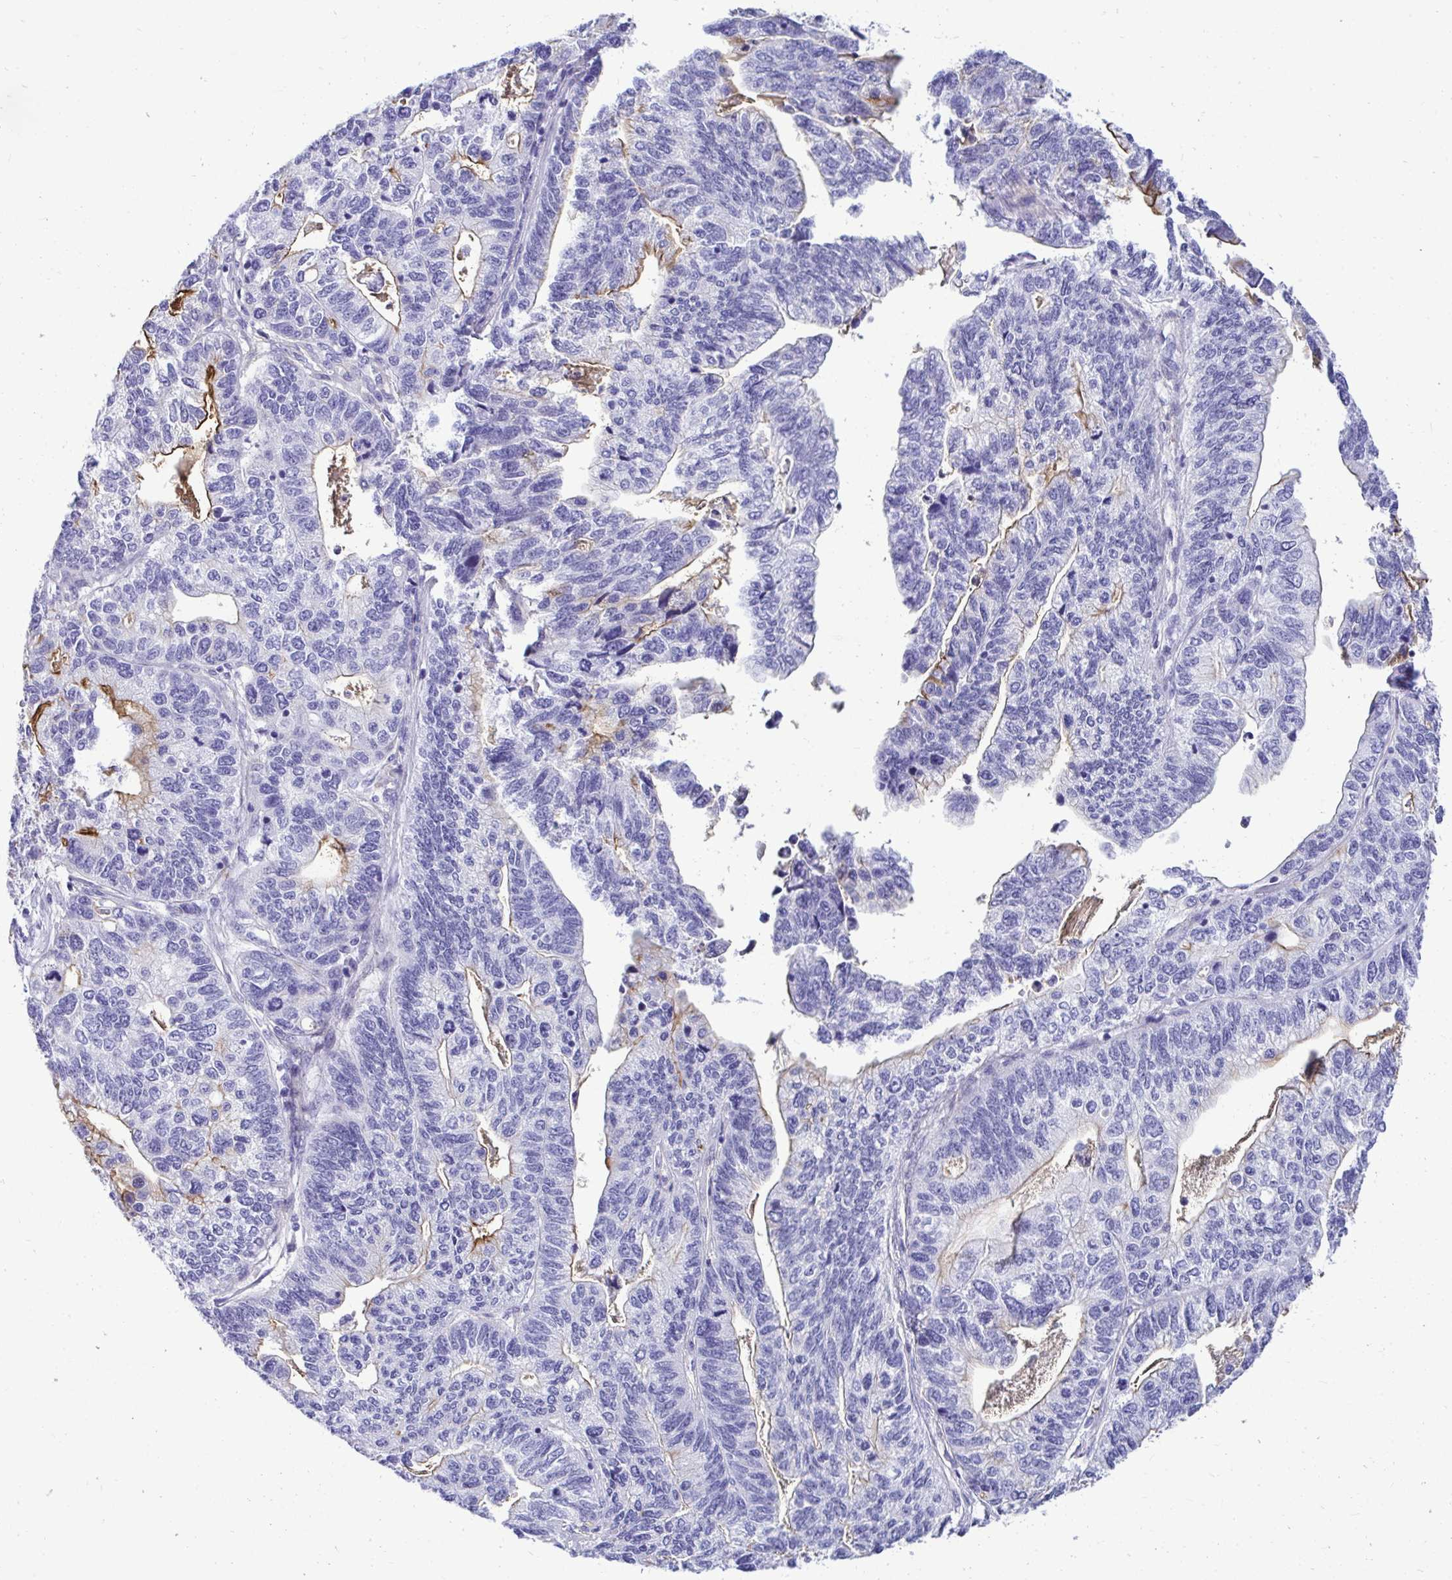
{"staining": {"intensity": "negative", "quantity": "none", "location": "none"}, "tissue": "stomach cancer", "cell_type": "Tumor cells", "image_type": "cancer", "snomed": [{"axis": "morphology", "description": "Adenocarcinoma, NOS"}, {"axis": "topography", "description": "Stomach, upper"}], "caption": "DAB (3,3'-diaminobenzidine) immunohistochemical staining of adenocarcinoma (stomach) shows no significant expression in tumor cells.", "gene": "ABCG2", "patient": {"sex": "female", "age": 67}}